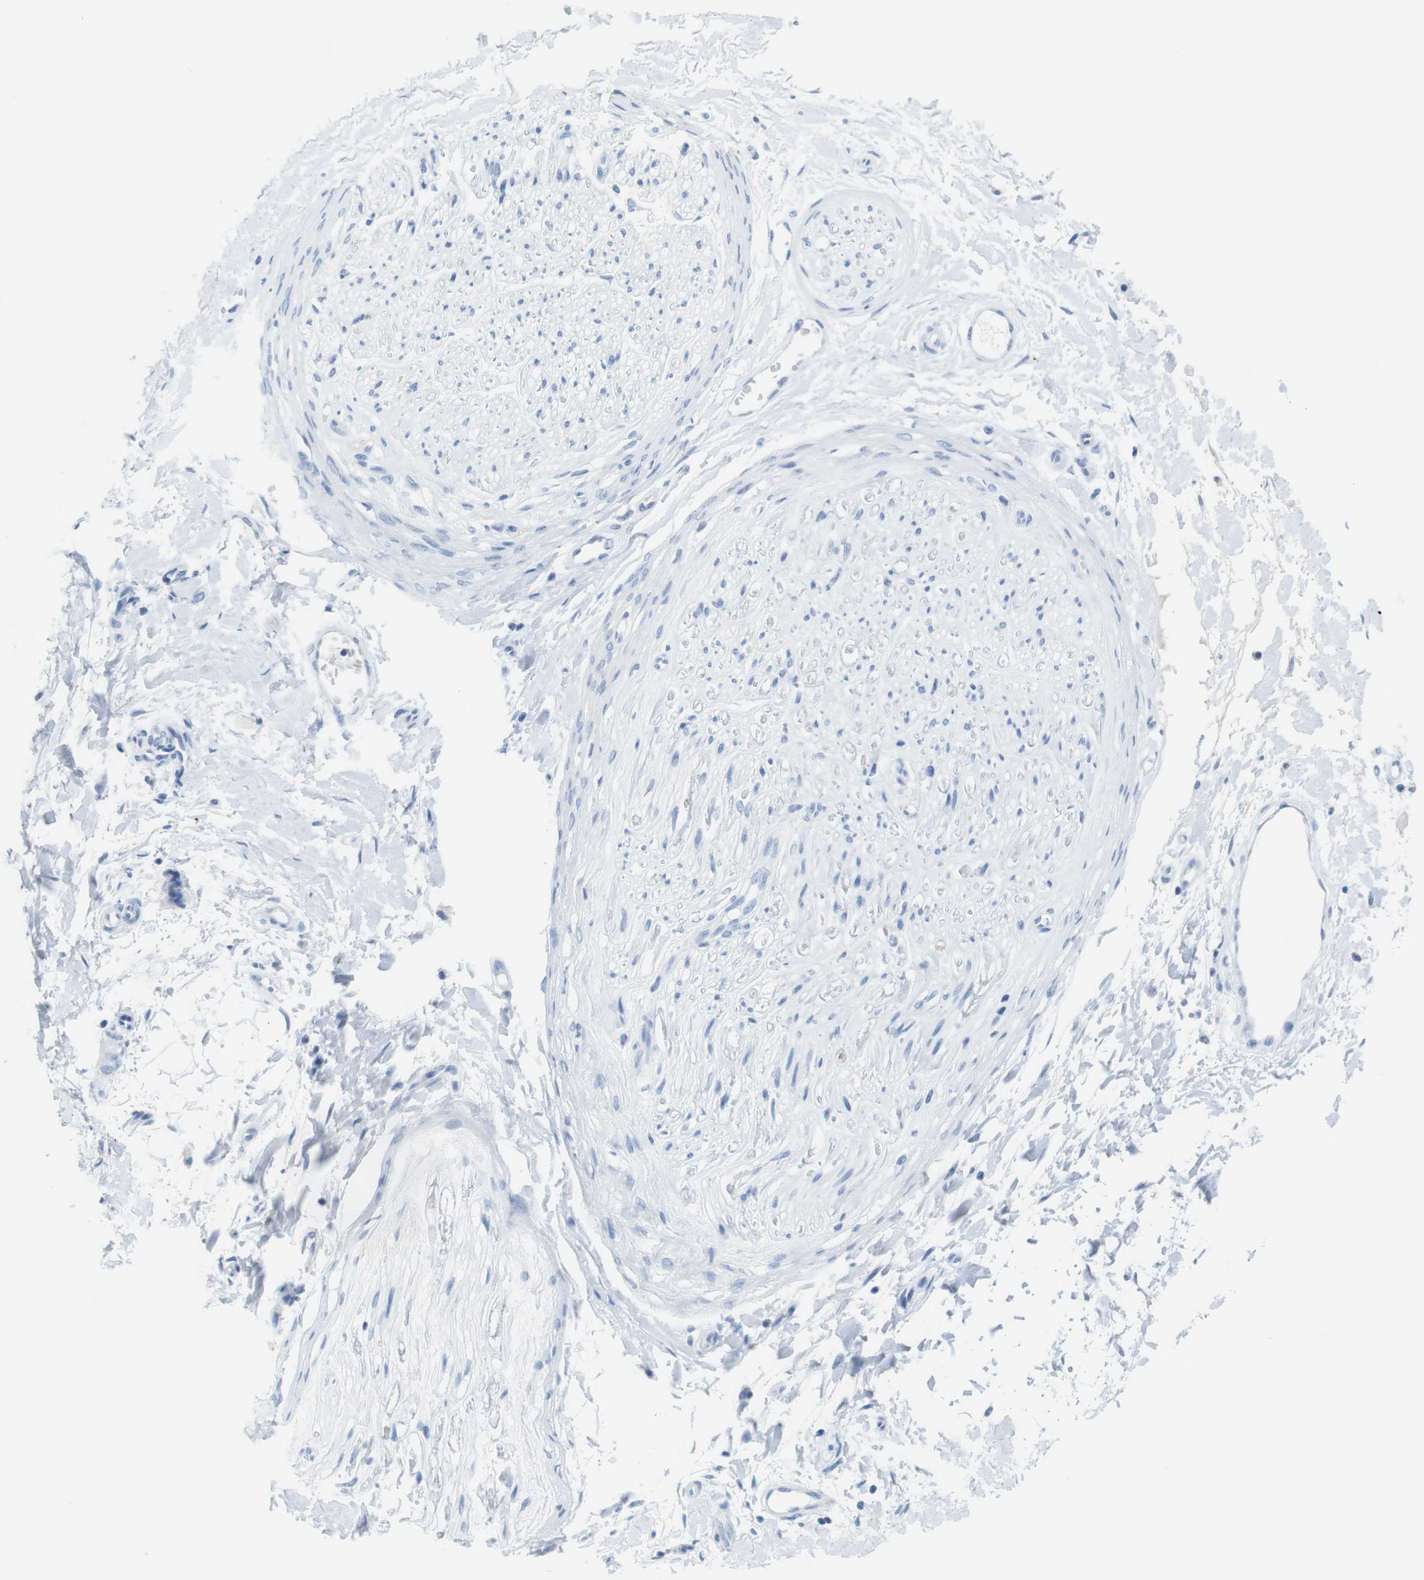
{"staining": {"intensity": "negative", "quantity": "none", "location": "none"}, "tissue": "adipose tissue", "cell_type": "Adipocytes", "image_type": "normal", "snomed": [{"axis": "morphology", "description": "Normal tissue, NOS"}, {"axis": "morphology", "description": "Squamous cell carcinoma, NOS"}, {"axis": "topography", "description": "Skin"}, {"axis": "topography", "description": "Peripheral nerve tissue"}], "caption": "The photomicrograph demonstrates no staining of adipocytes in benign adipose tissue. Brightfield microscopy of immunohistochemistry stained with DAB (3,3'-diaminobenzidine) (brown) and hematoxylin (blue), captured at high magnification.", "gene": "OPN1SW", "patient": {"sex": "male", "age": 83}}